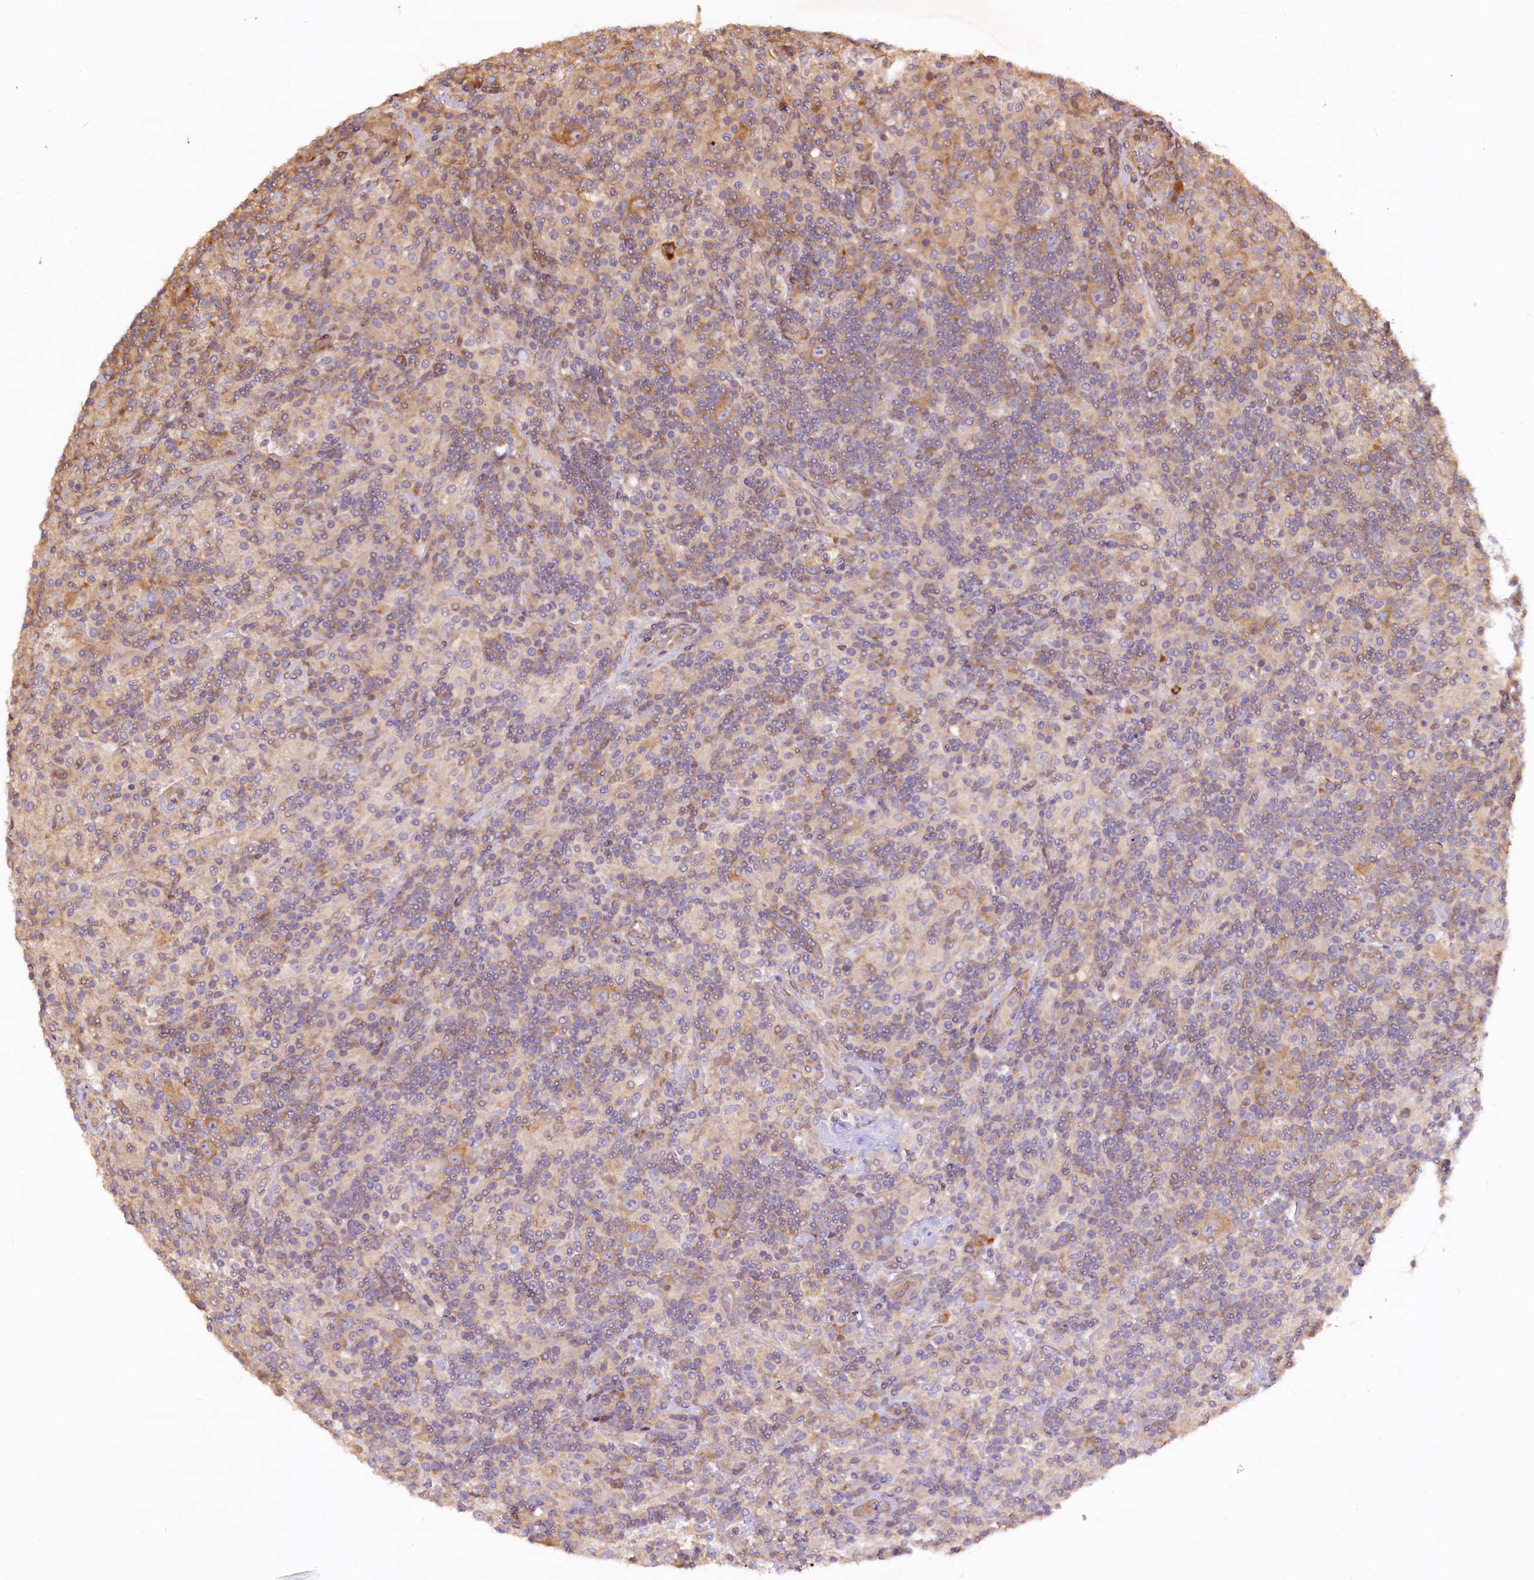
{"staining": {"intensity": "moderate", "quantity": "25%-75%", "location": "cytoplasmic/membranous"}, "tissue": "lymphoma", "cell_type": "Tumor cells", "image_type": "cancer", "snomed": [{"axis": "morphology", "description": "Hodgkin's disease, NOS"}, {"axis": "topography", "description": "Lymph node"}], "caption": "Lymphoma was stained to show a protein in brown. There is medium levels of moderate cytoplasmic/membranous positivity in approximately 25%-75% of tumor cells. (IHC, brightfield microscopy, high magnification).", "gene": "KLHDC4", "patient": {"sex": "male", "age": 70}}